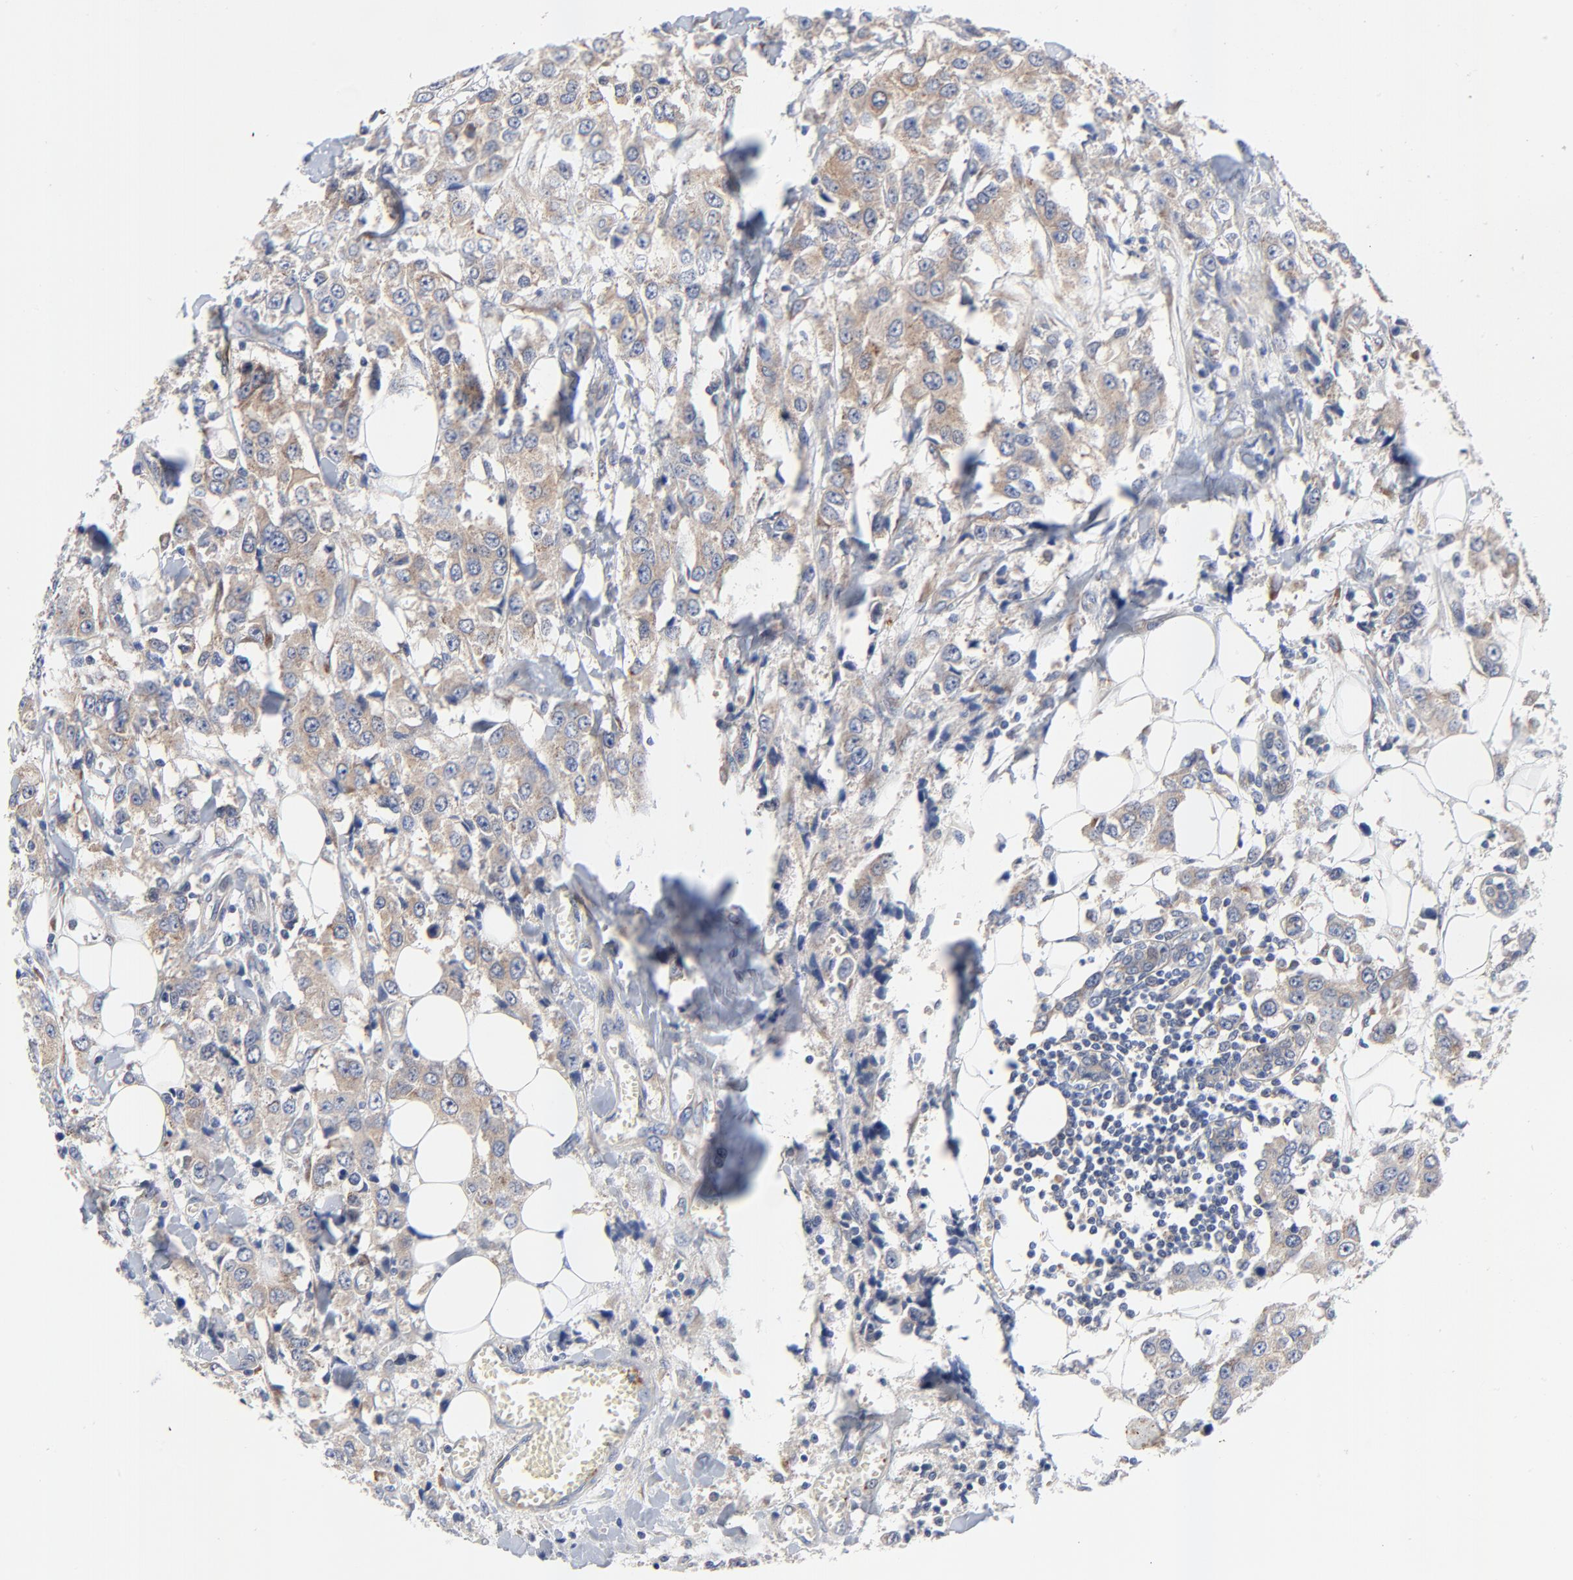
{"staining": {"intensity": "weak", "quantity": ">75%", "location": "cytoplasmic/membranous"}, "tissue": "breast cancer", "cell_type": "Tumor cells", "image_type": "cancer", "snomed": [{"axis": "morphology", "description": "Duct carcinoma"}, {"axis": "topography", "description": "Breast"}], "caption": "Immunohistochemical staining of breast intraductal carcinoma displays weak cytoplasmic/membranous protein staining in about >75% of tumor cells. (IHC, brightfield microscopy, high magnification).", "gene": "VAV2", "patient": {"sex": "female", "age": 58}}